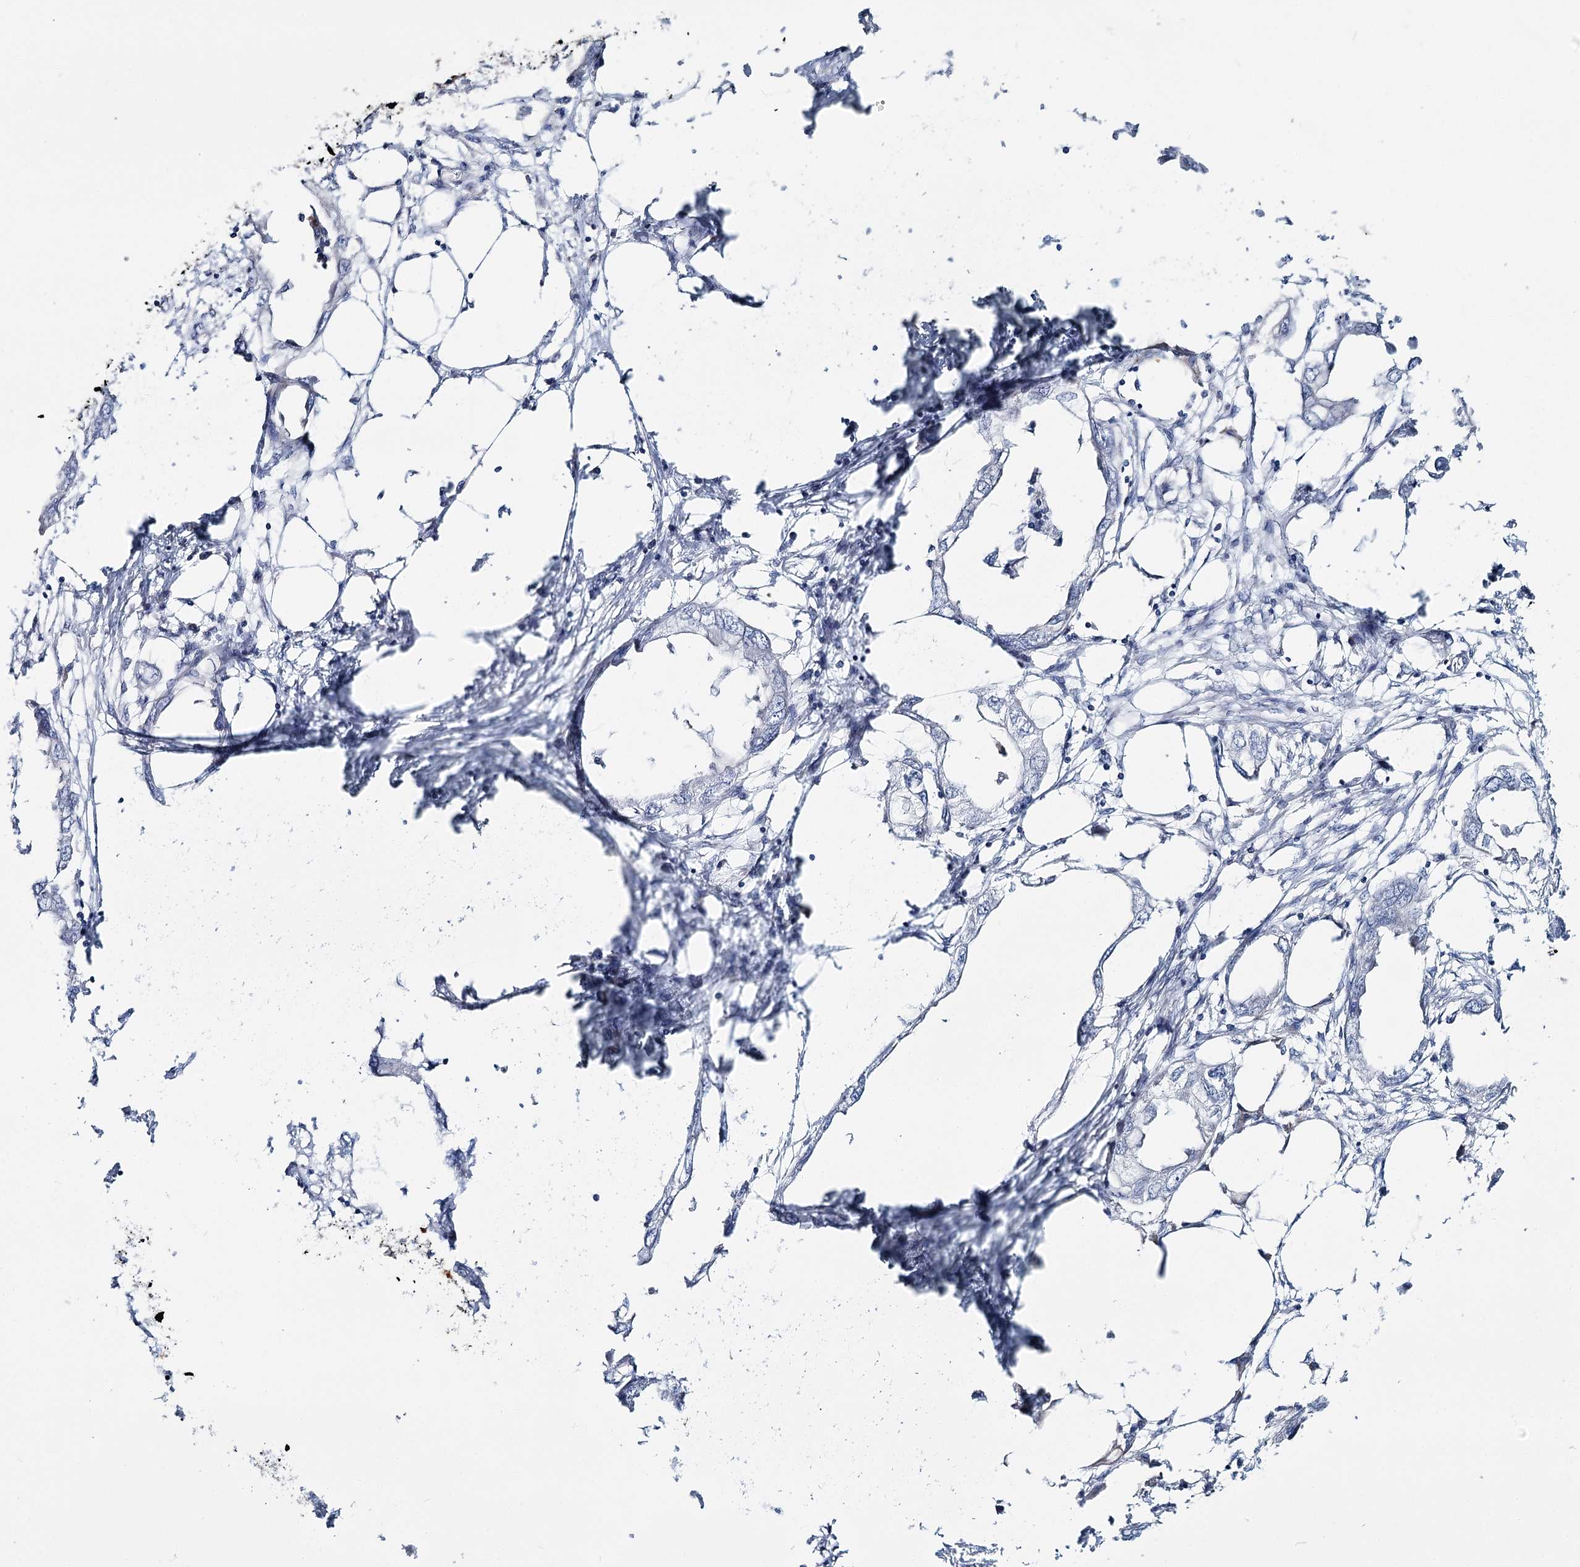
{"staining": {"intensity": "negative", "quantity": "none", "location": "none"}, "tissue": "endometrial cancer", "cell_type": "Tumor cells", "image_type": "cancer", "snomed": [{"axis": "morphology", "description": "Adenocarcinoma, NOS"}, {"axis": "morphology", "description": "Adenocarcinoma, metastatic, NOS"}, {"axis": "topography", "description": "Adipose tissue"}, {"axis": "topography", "description": "Endometrium"}], "caption": "Immunohistochemistry photomicrograph of endometrial metastatic adenocarcinoma stained for a protein (brown), which displays no staining in tumor cells.", "gene": "CPLANE1", "patient": {"sex": "female", "age": 67}}